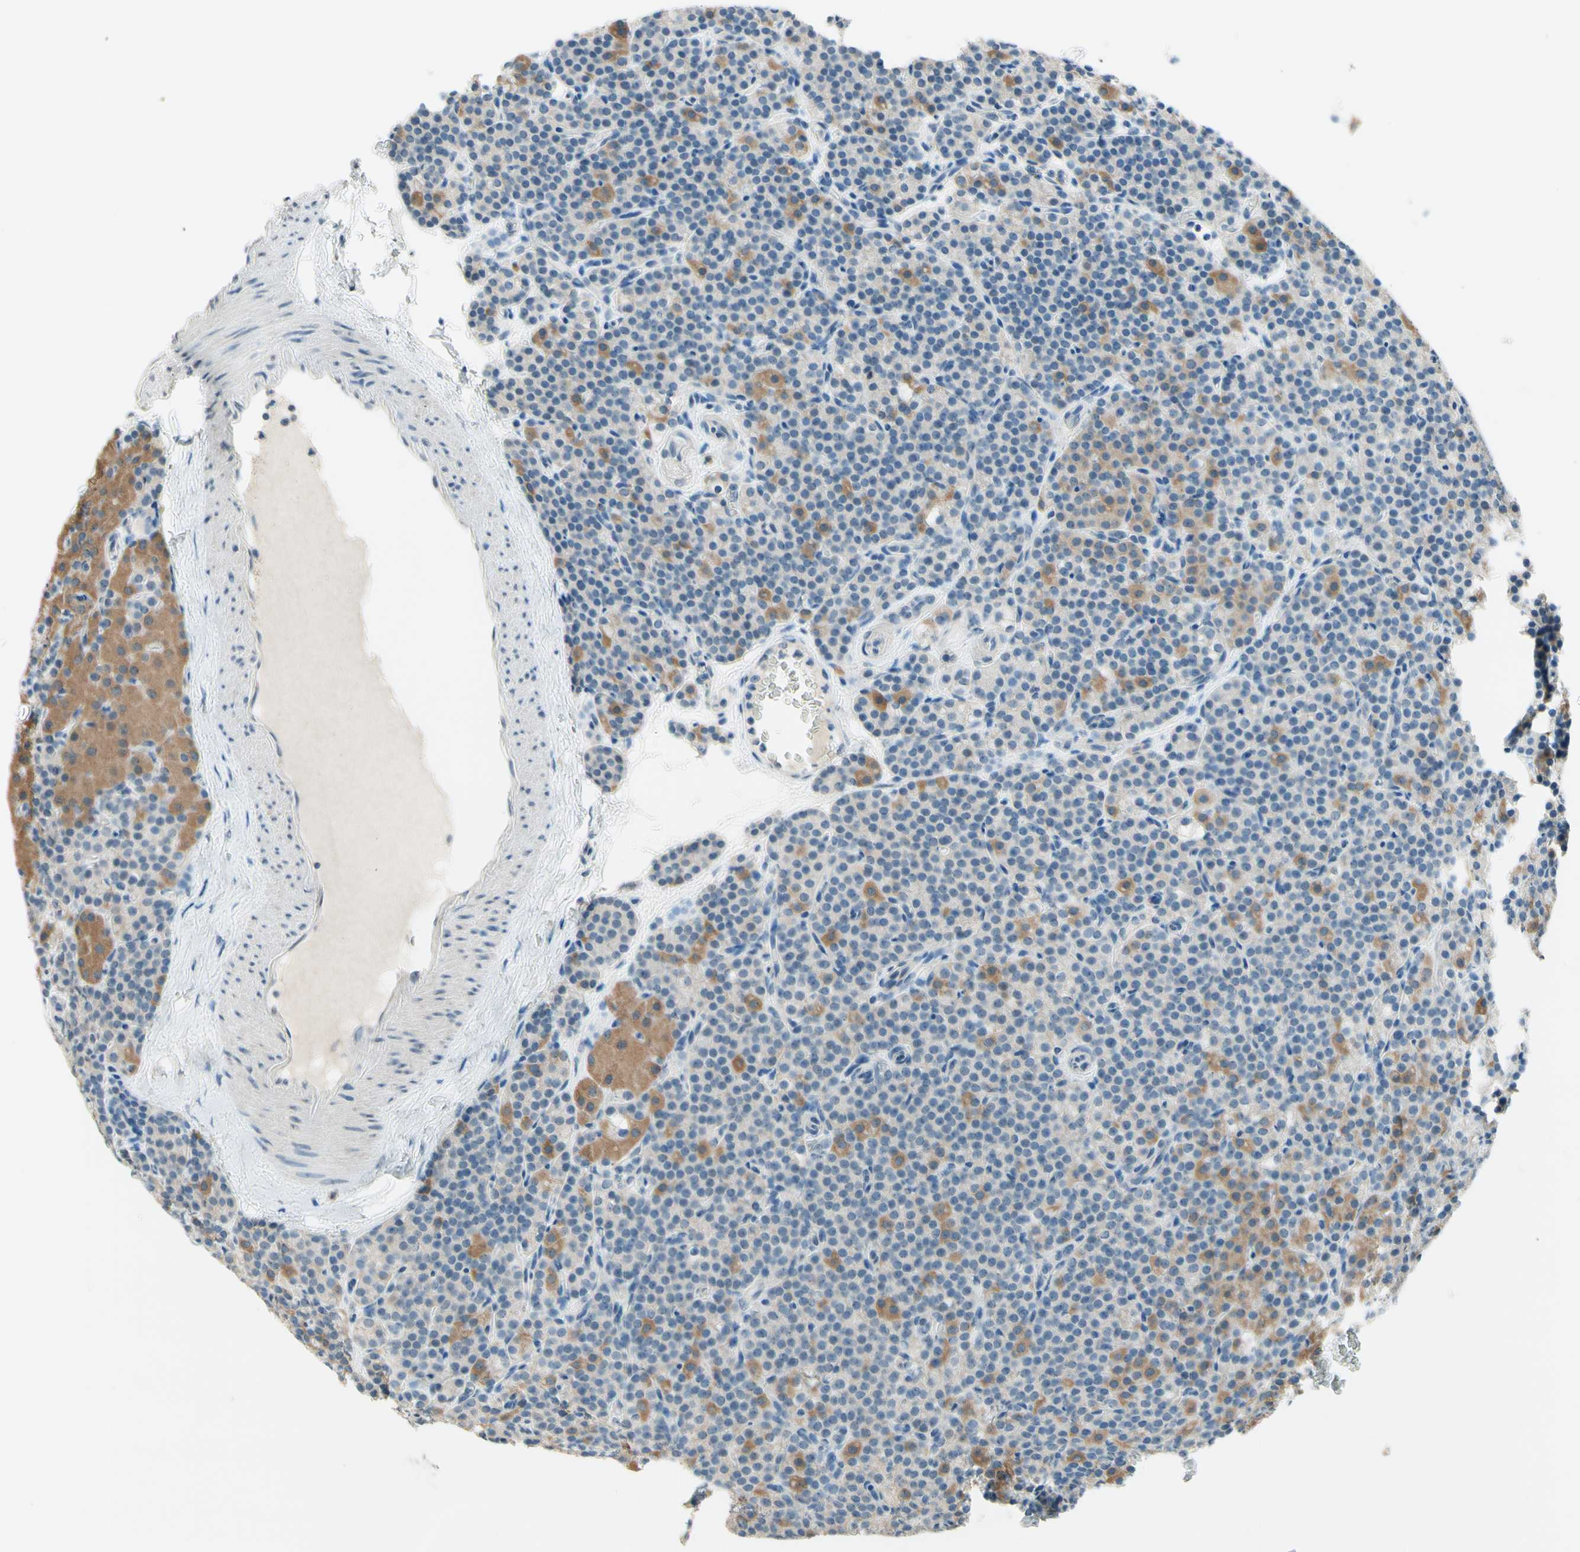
{"staining": {"intensity": "weak", "quantity": "25%-75%", "location": "cytoplasmic/membranous"}, "tissue": "parathyroid gland", "cell_type": "Glandular cells", "image_type": "normal", "snomed": [{"axis": "morphology", "description": "Normal tissue, NOS"}, {"axis": "topography", "description": "Parathyroid gland"}], "caption": "A low amount of weak cytoplasmic/membranous expression is seen in approximately 25%-75% of glandular cells in benign parathyroid gland. (DAB IHC with brightfield microscopy, high magnification).", "gene": "JPH1", "patient": {"sex": "female", "age": 57}}